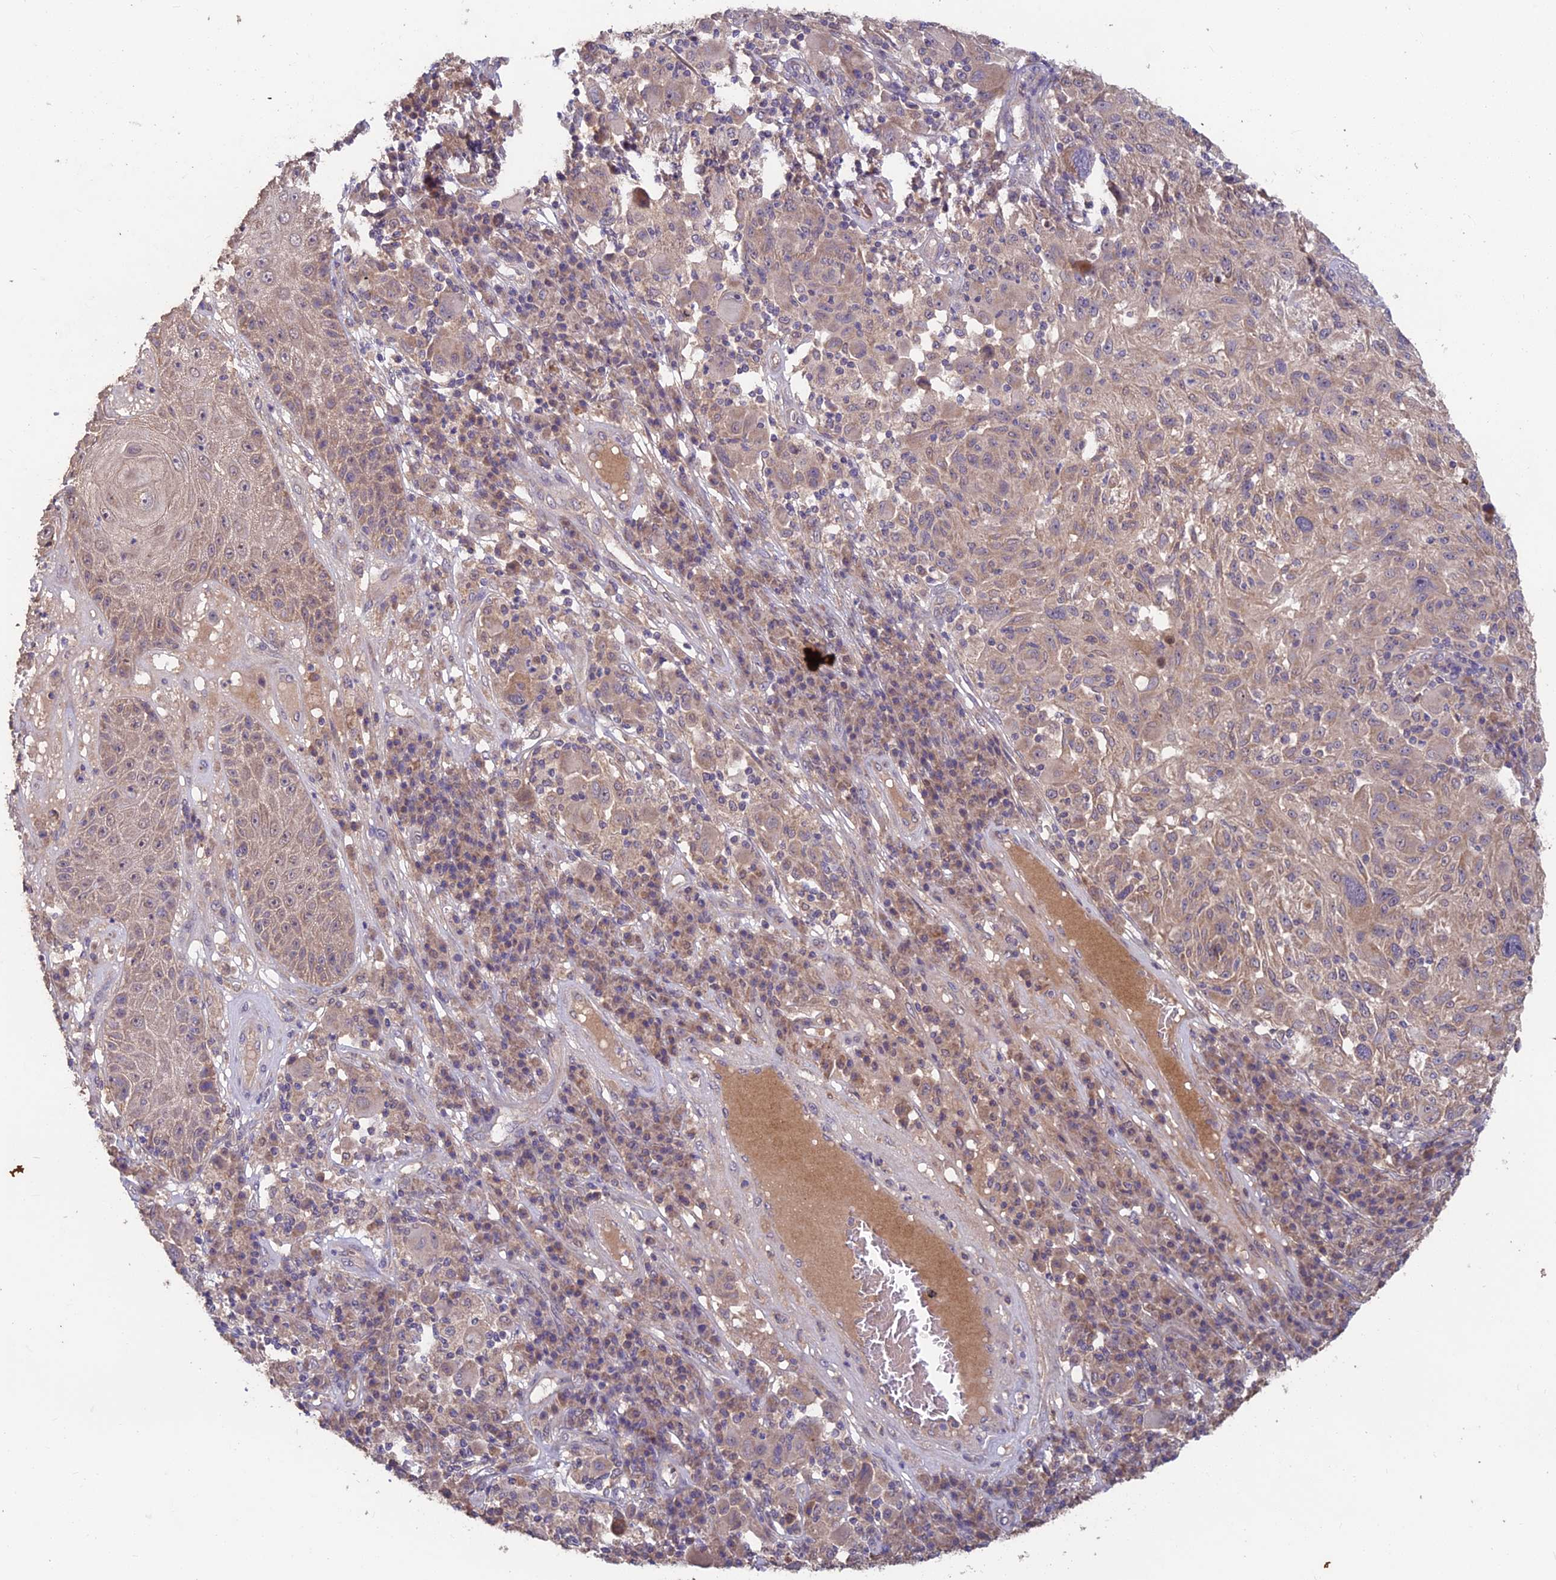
{"staining": {"intensity": "weak", "quantity": "25%-75%", "location": "cytoplasmic/membranous"}, "tissue": "melanoma", "cell_type": "Tumor cells", "image_type": "cancer", "snomed": [{"axis": "morphology", "description": "Malignant melanoma, NOS"}, {"axis": "topography", "description": "Skin"}], "caption": "A low amount of weak cytoplasmic/membranous positivity is seen in about 25%-75% of tumor cells in melanoma tissue.", "gene": "SHISA5", "patient": {"sex": "male", "age": 53}}